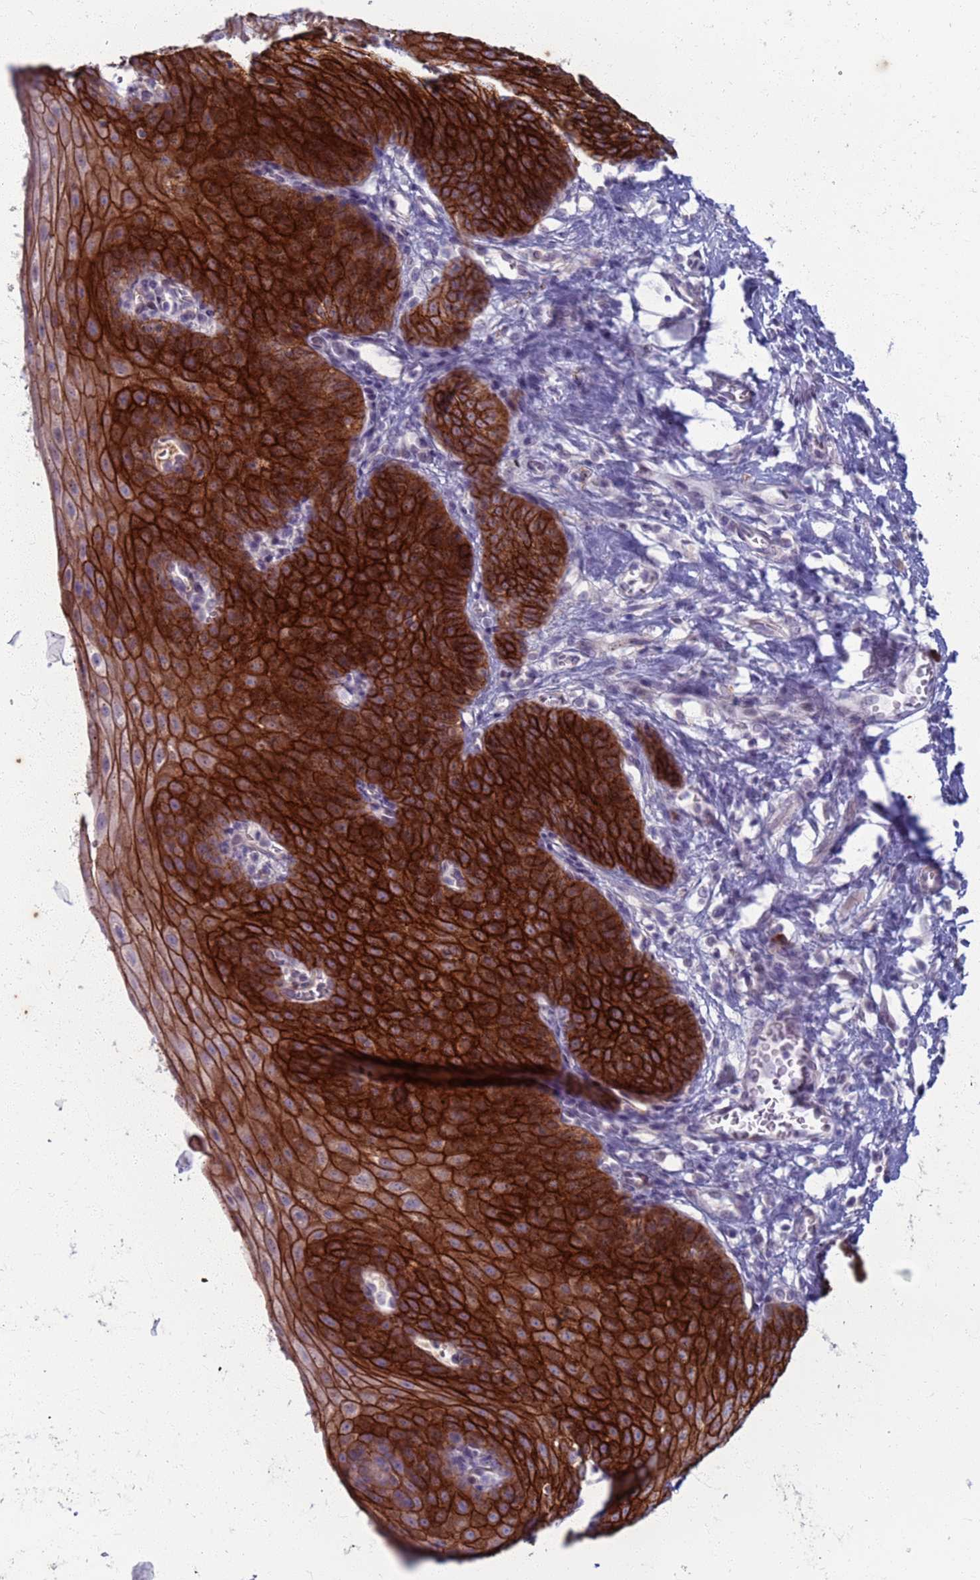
{"staining": {"intensity": "strong", "quantity": ">75%", "location": "cytoplasmic/membranous"}, "tissue": "esophagus", "cell_type": "Squamous epithelial cells", "image_type": "normal", "snomed": [{"axis": "morphology", "description": "Normal tissue, NOS"}, {"axis": "topography", "description": "Esophagus"}], "caption": "Immunohistochemical staining of benign esophagus exhibits >75% levels of strong cytoplasmic/membranous protein positivity in about >75% of squamous epithelial cells. (IHC, brightfield microscopy, high magnification).", "gene": "CLCA2", "patient": {"sex": "male", "age": 71}}